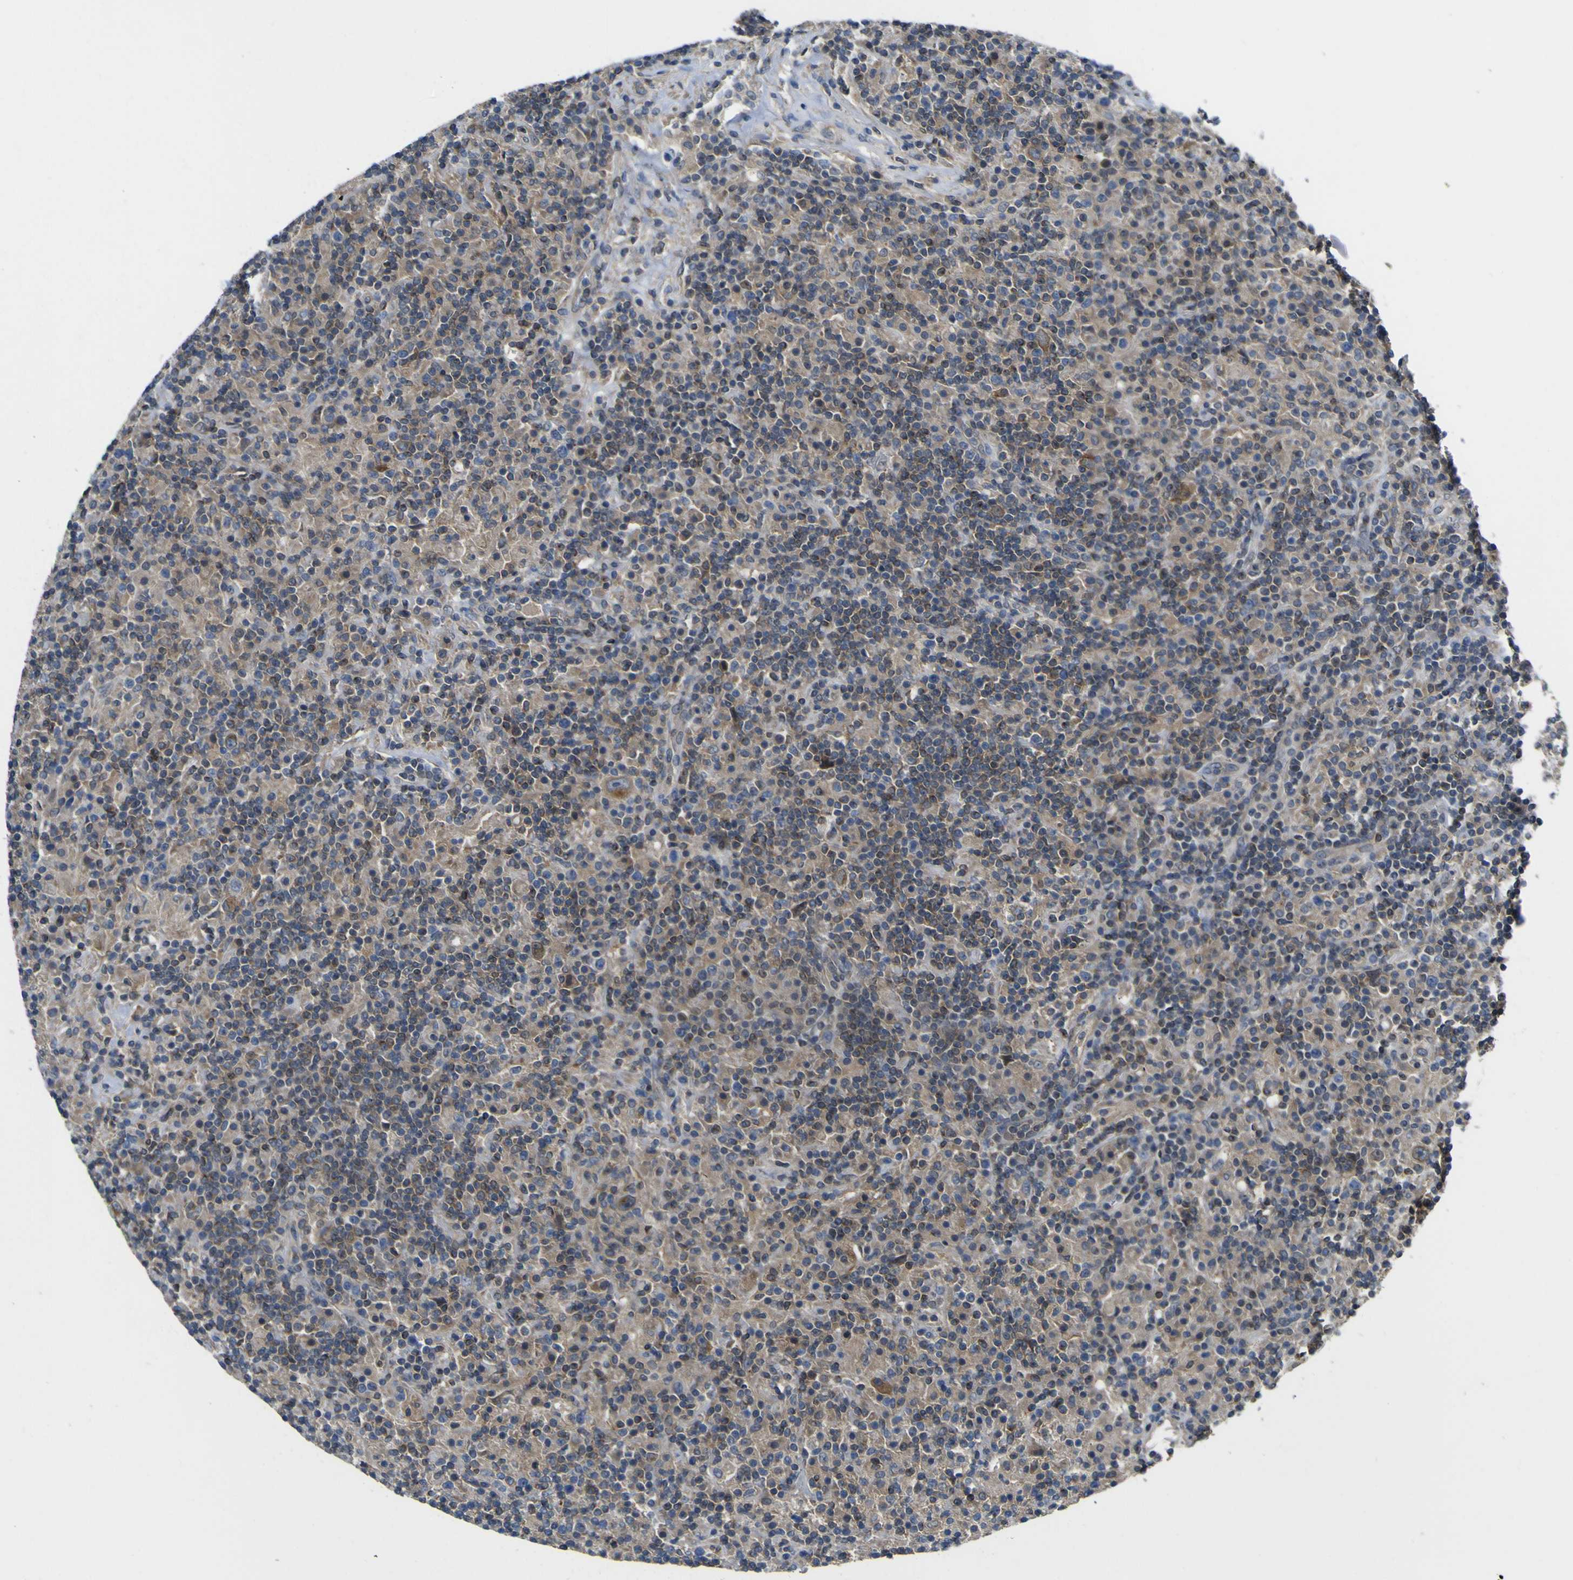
{"staining": {"intensity": "strong", "quantity": ">75%", "location": "cytoplasmic/membranous"}, "tissue": "lymphoma", "cell_type": "Tumor cells", "image_type": "cancer", "snomed": [{"axis": "morphology", "description": "Hodgkin's disease, NOS"}, {"axis": "topography", "description": "Lymph node"}], "caption": "The photomicrograph demonstrates staining of lymphoma, revealing strong cytoplasmic/membranous protein positivity (brown color) within tumor cells.", "gene": "EML2", "patient": {"sex": "male", "age": 70}}